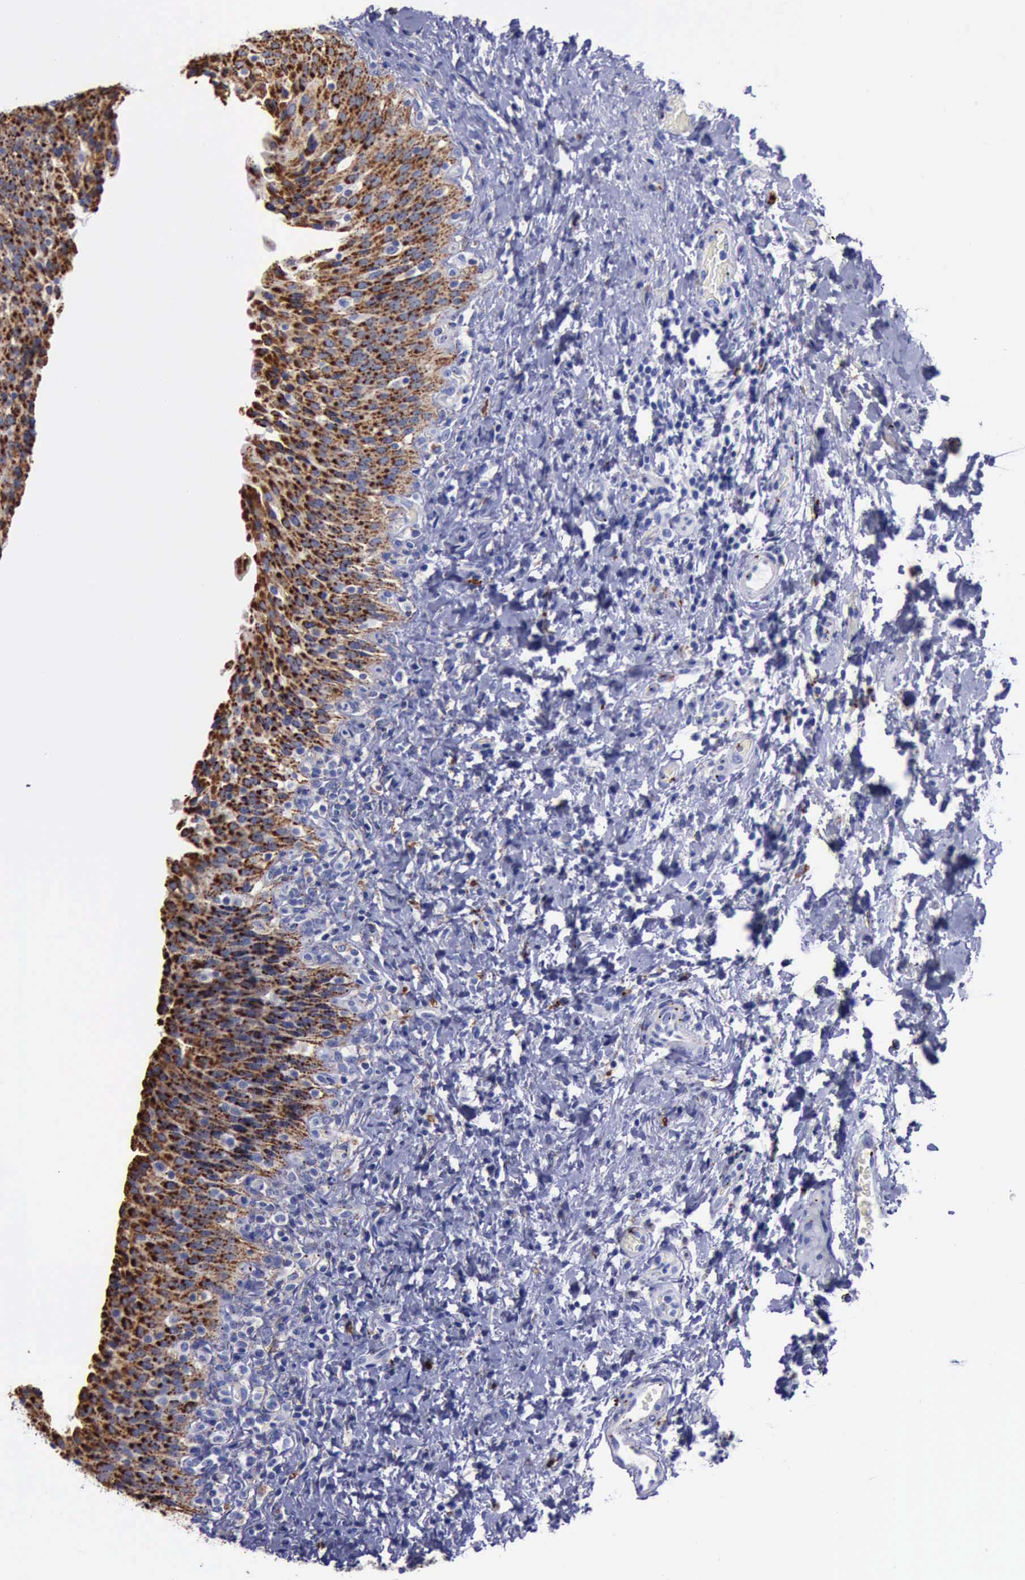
{"staining": {"intensity": "strong", "quantity": ">75%", "location": "cytoplasmic/membranous"}, "tissue": "urinary bladder", "cell_type": "Urothelial cells", "image_type": "normal", "snomed": [{"axis": "morphology", "description": "Normal tissue, NOS"}, {"axis": "topography", "description": "Urinary bladder"}], "caption": "Urothelial cells demonstrate strong cytoplasmic/membranous positivity in about >75% of cells in normal urinary bladder. (DAB IHC with brightfield microscopy, high magnification).", "gene": "CTSD", "patient": {"sex": "male", "age": 51}}